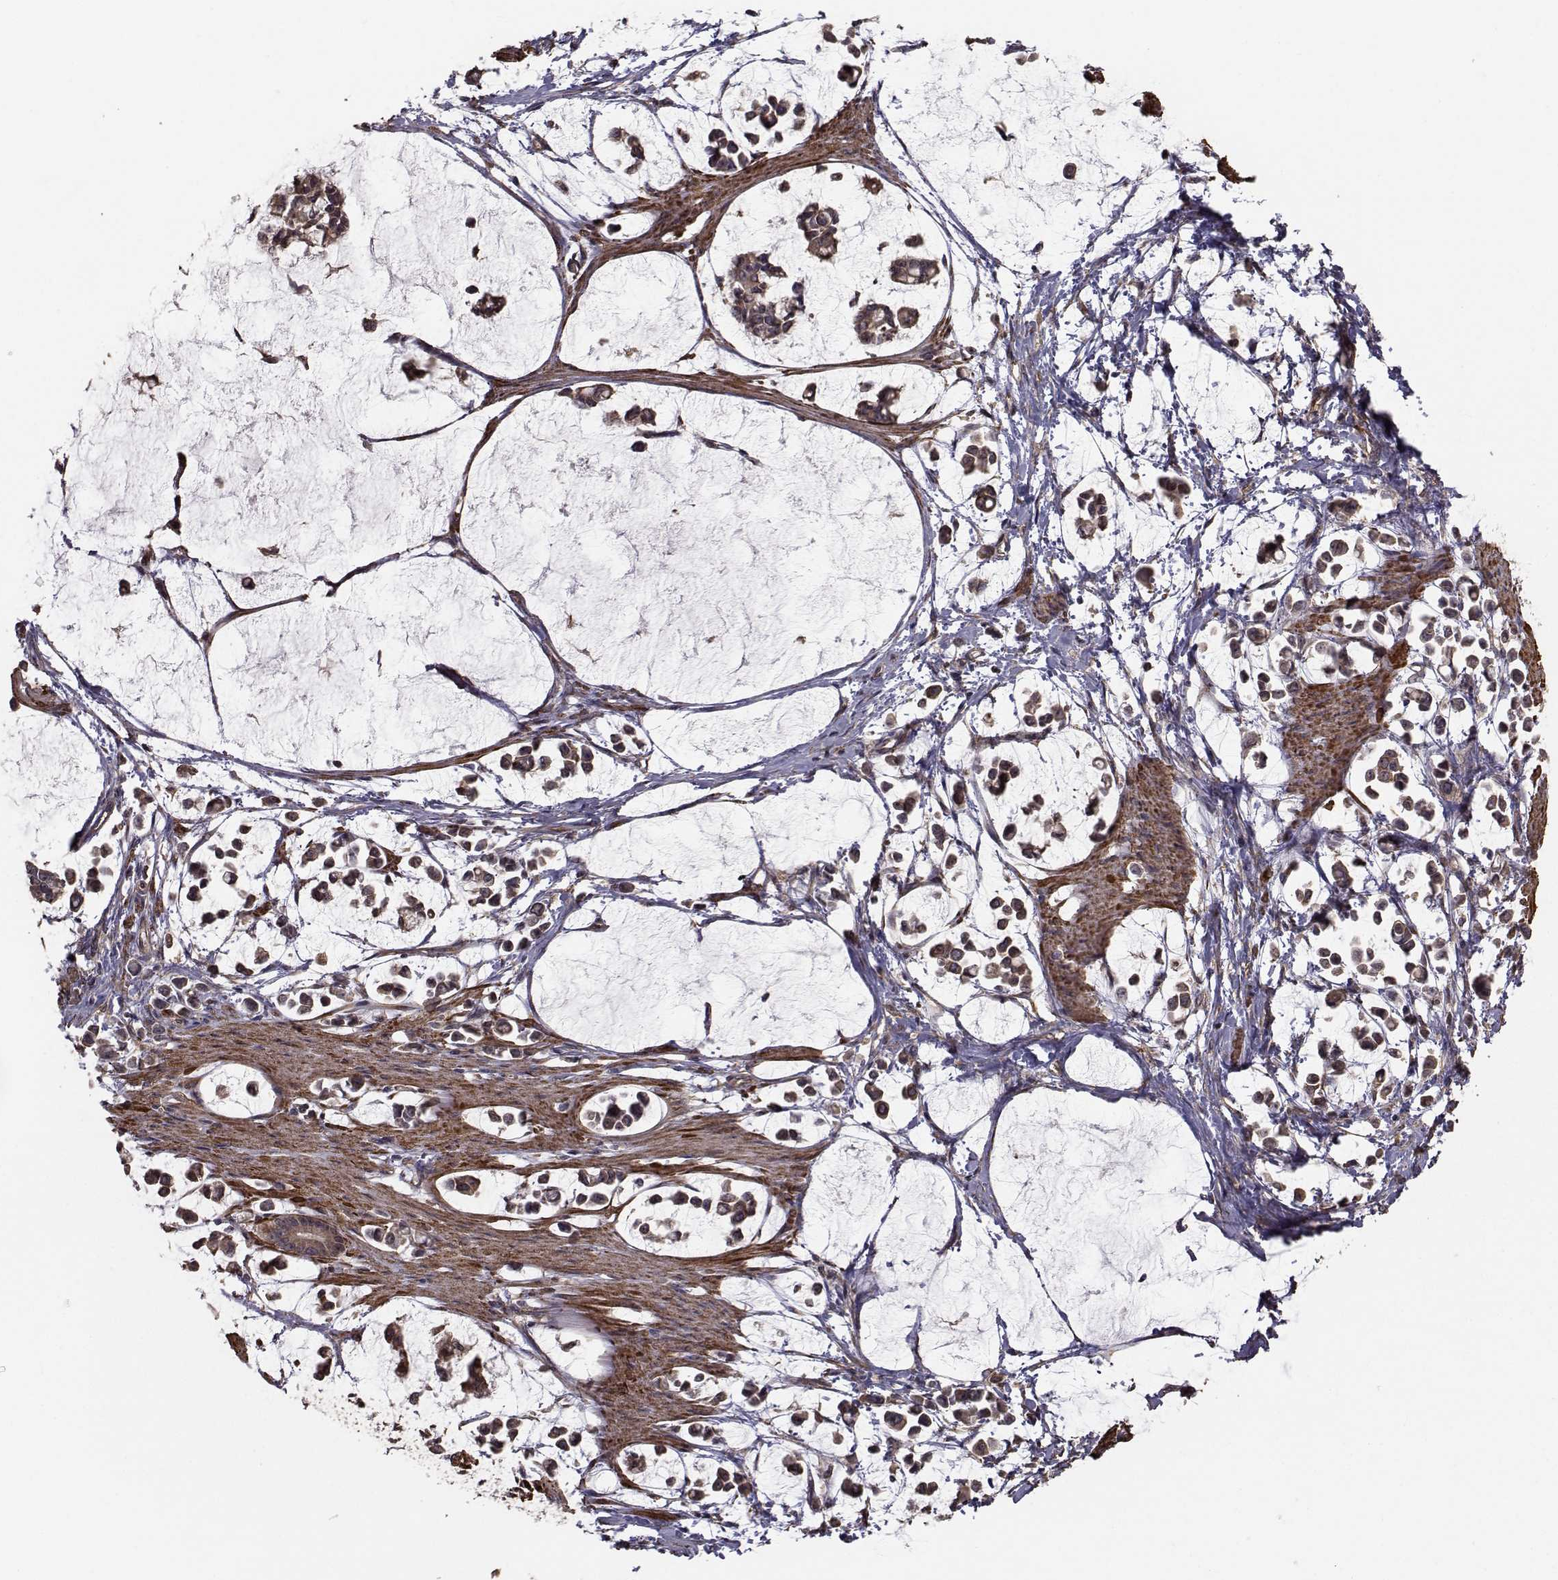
{"staining": {"intensity": "weak", "quantity": ">75%", "location": "cytoplasmic/membranous"}, "tissue": "stomach cancer", "cell_type": "Tumor cells", "image_type": "cancer", "snomed": [{"axis": "morphology", "description": "Adenocarcinoma, NOS"}, {"axis": "topography", "description": "Stomach"}], "caption": "A high-resolution micrograph shows immunohistochemistry staining of adenocarcinoma (stomach), which shows weak cytoplasmic/membranous expression in approximately >75% of tumor cells.", "gene": "TRIP10", "patient": {"sex": "male", "age": 82}}